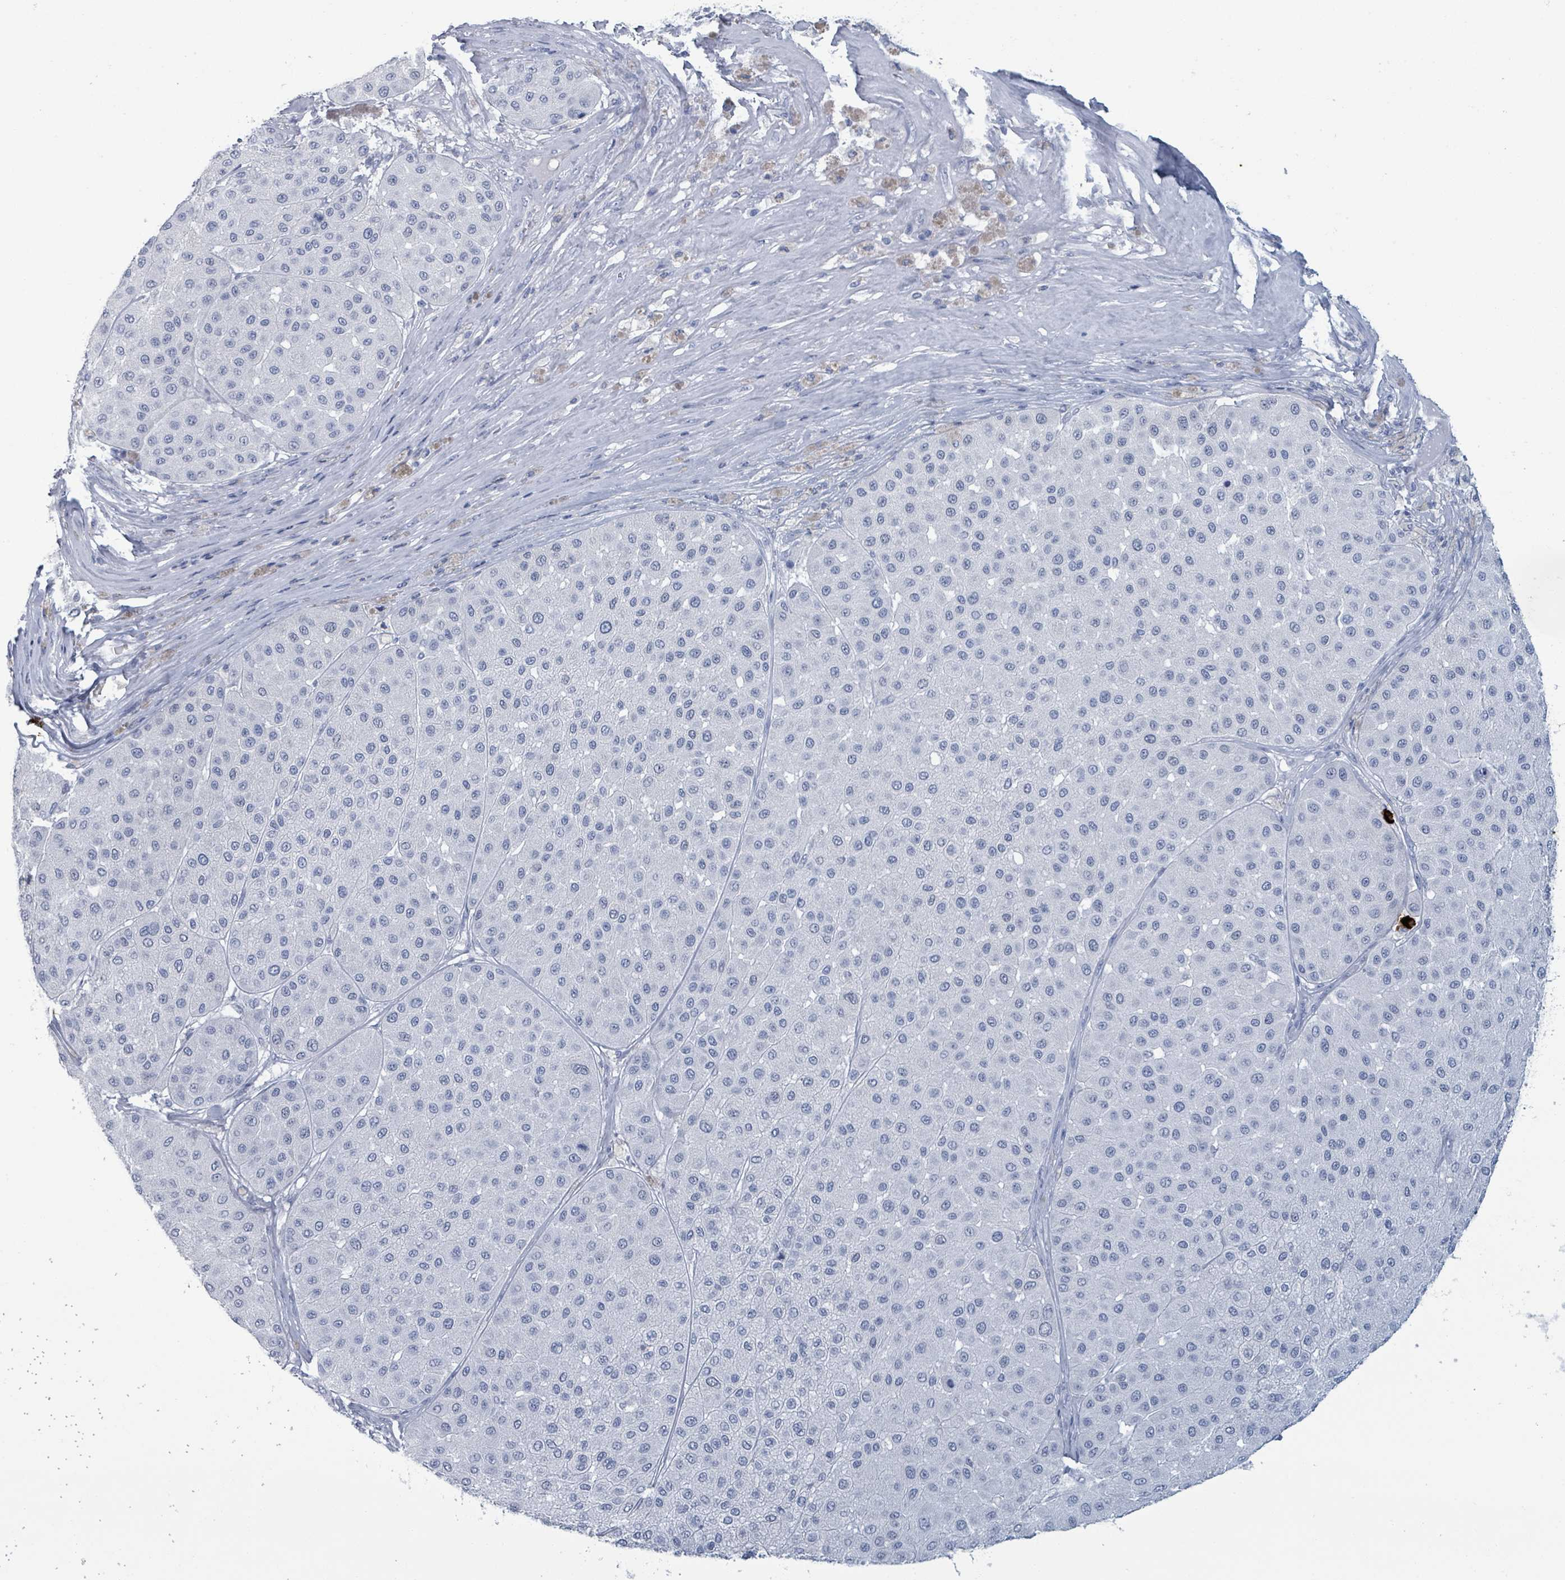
{"staining": {"intensity": "negative", "quantity": "none", "location": "none"}, "tissue": "melanoma", "cell_type": "Tumor cells", "image_type": "cancer", "snomed": [{"axis": "morphology", "description": "Malignant melanoma, Metastatic site"}, {"axis": "topography", "description": "Smooth muscle"}], "caption": "Immunohistochemistry (IHC) histopathology image of neoplastic tissue: human melanoma stained with DAB (3,3'-diaminobenzidine) demonstrates no significant protein expression in tumor cells.", "gene": "VPS13D", "patient": {"sex": "male", "age": 41}}